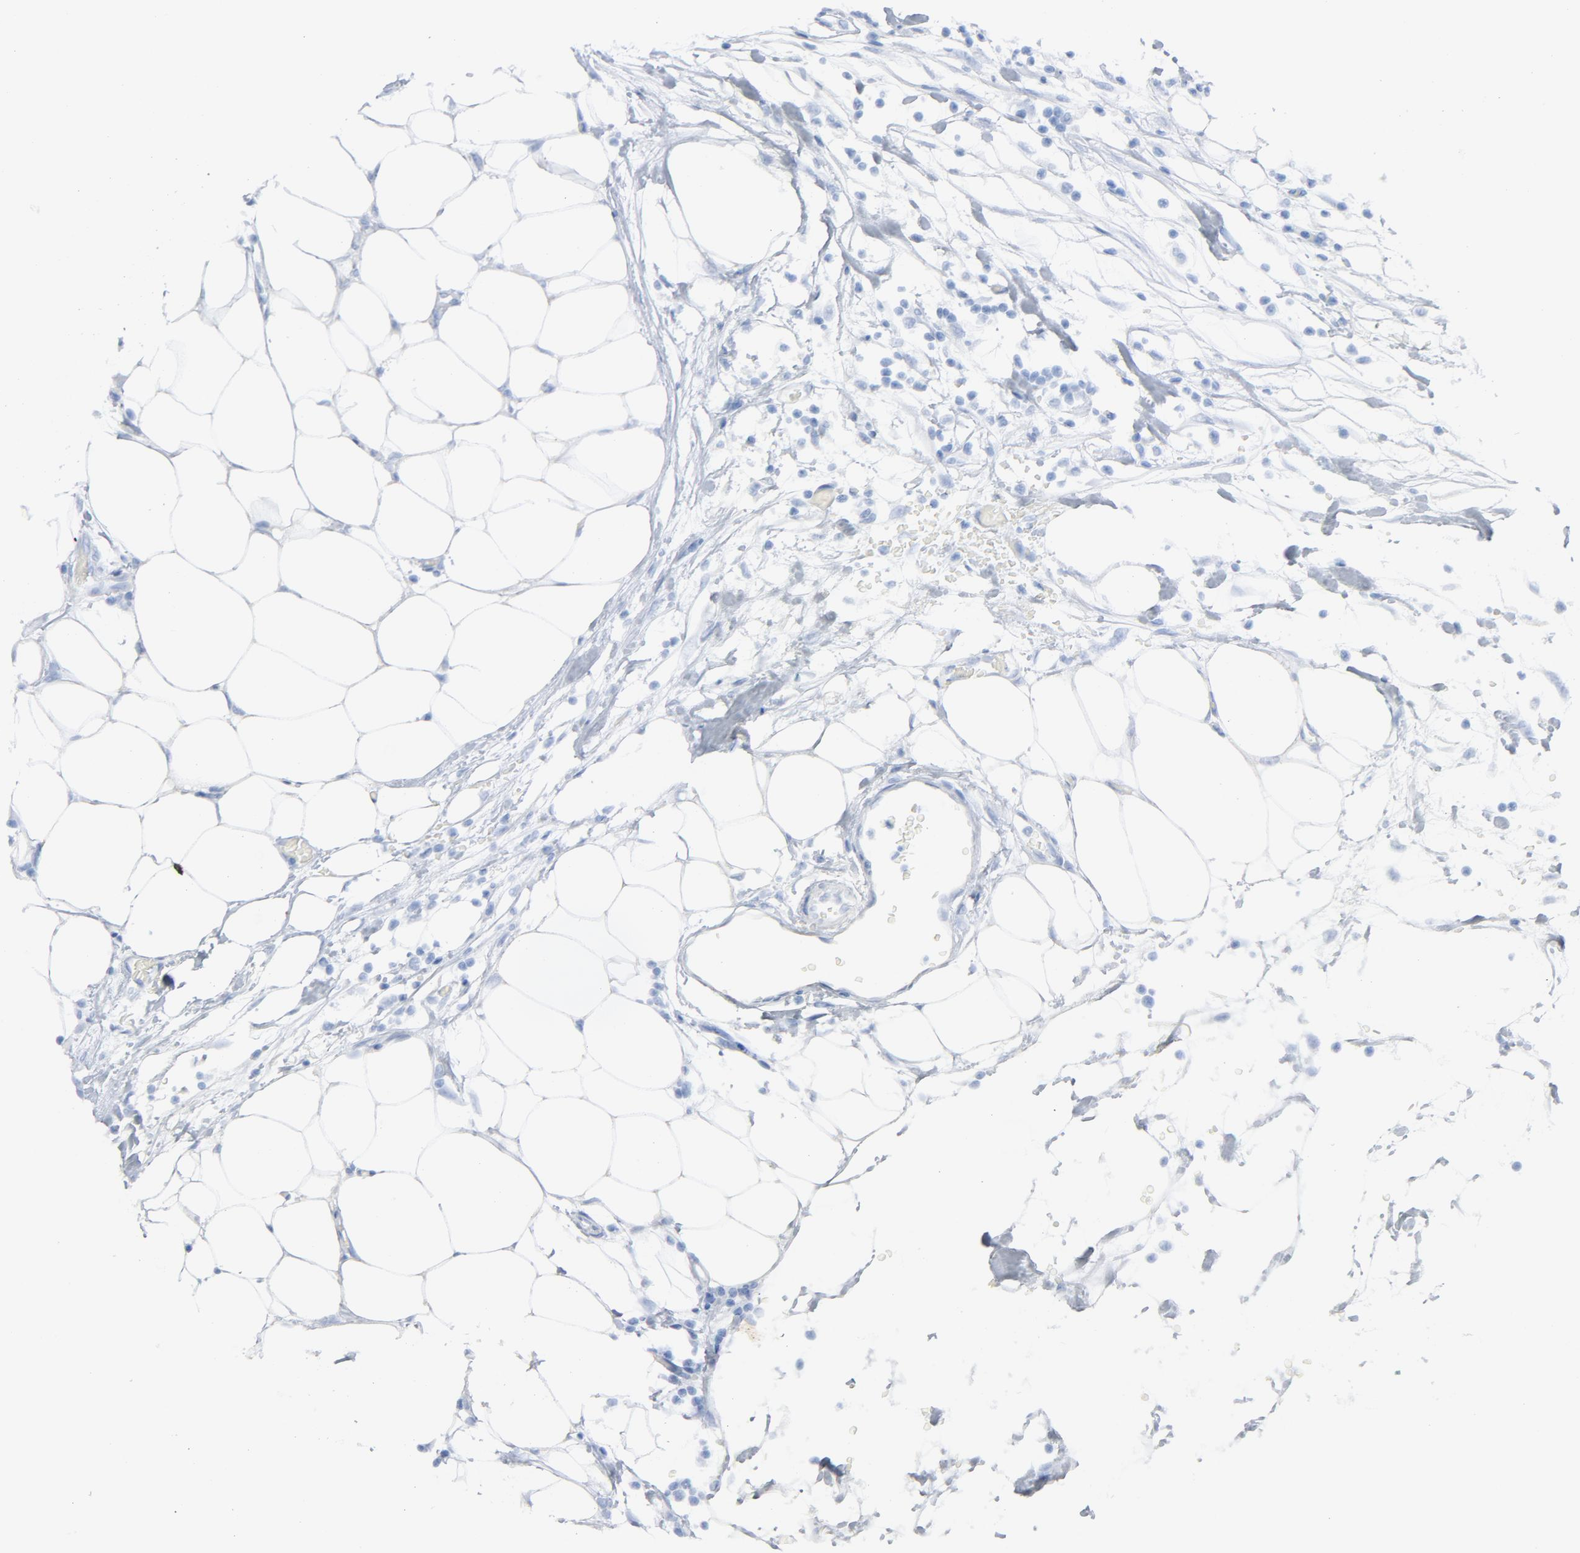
{"staining": {"intensity": "negative", "quantity": "none", "location": "none"}, "tissue": "colorectal cancer", "cell_type": "Tumor cells", "image_type": "cancer", "snomed": [{"axis": "morphology", "description": "Adenocarcinoma, NOS"}, {"axis": "topography", "description": "Colon"}], "caption": "This is an immunohistochemistry (IHC) histopathology image of human colorectal cancer (adenocarcinoma). There is no expression in tumor cells.", "gene": "C14orf119", "patient": {"sex": "female", "age": 86}}